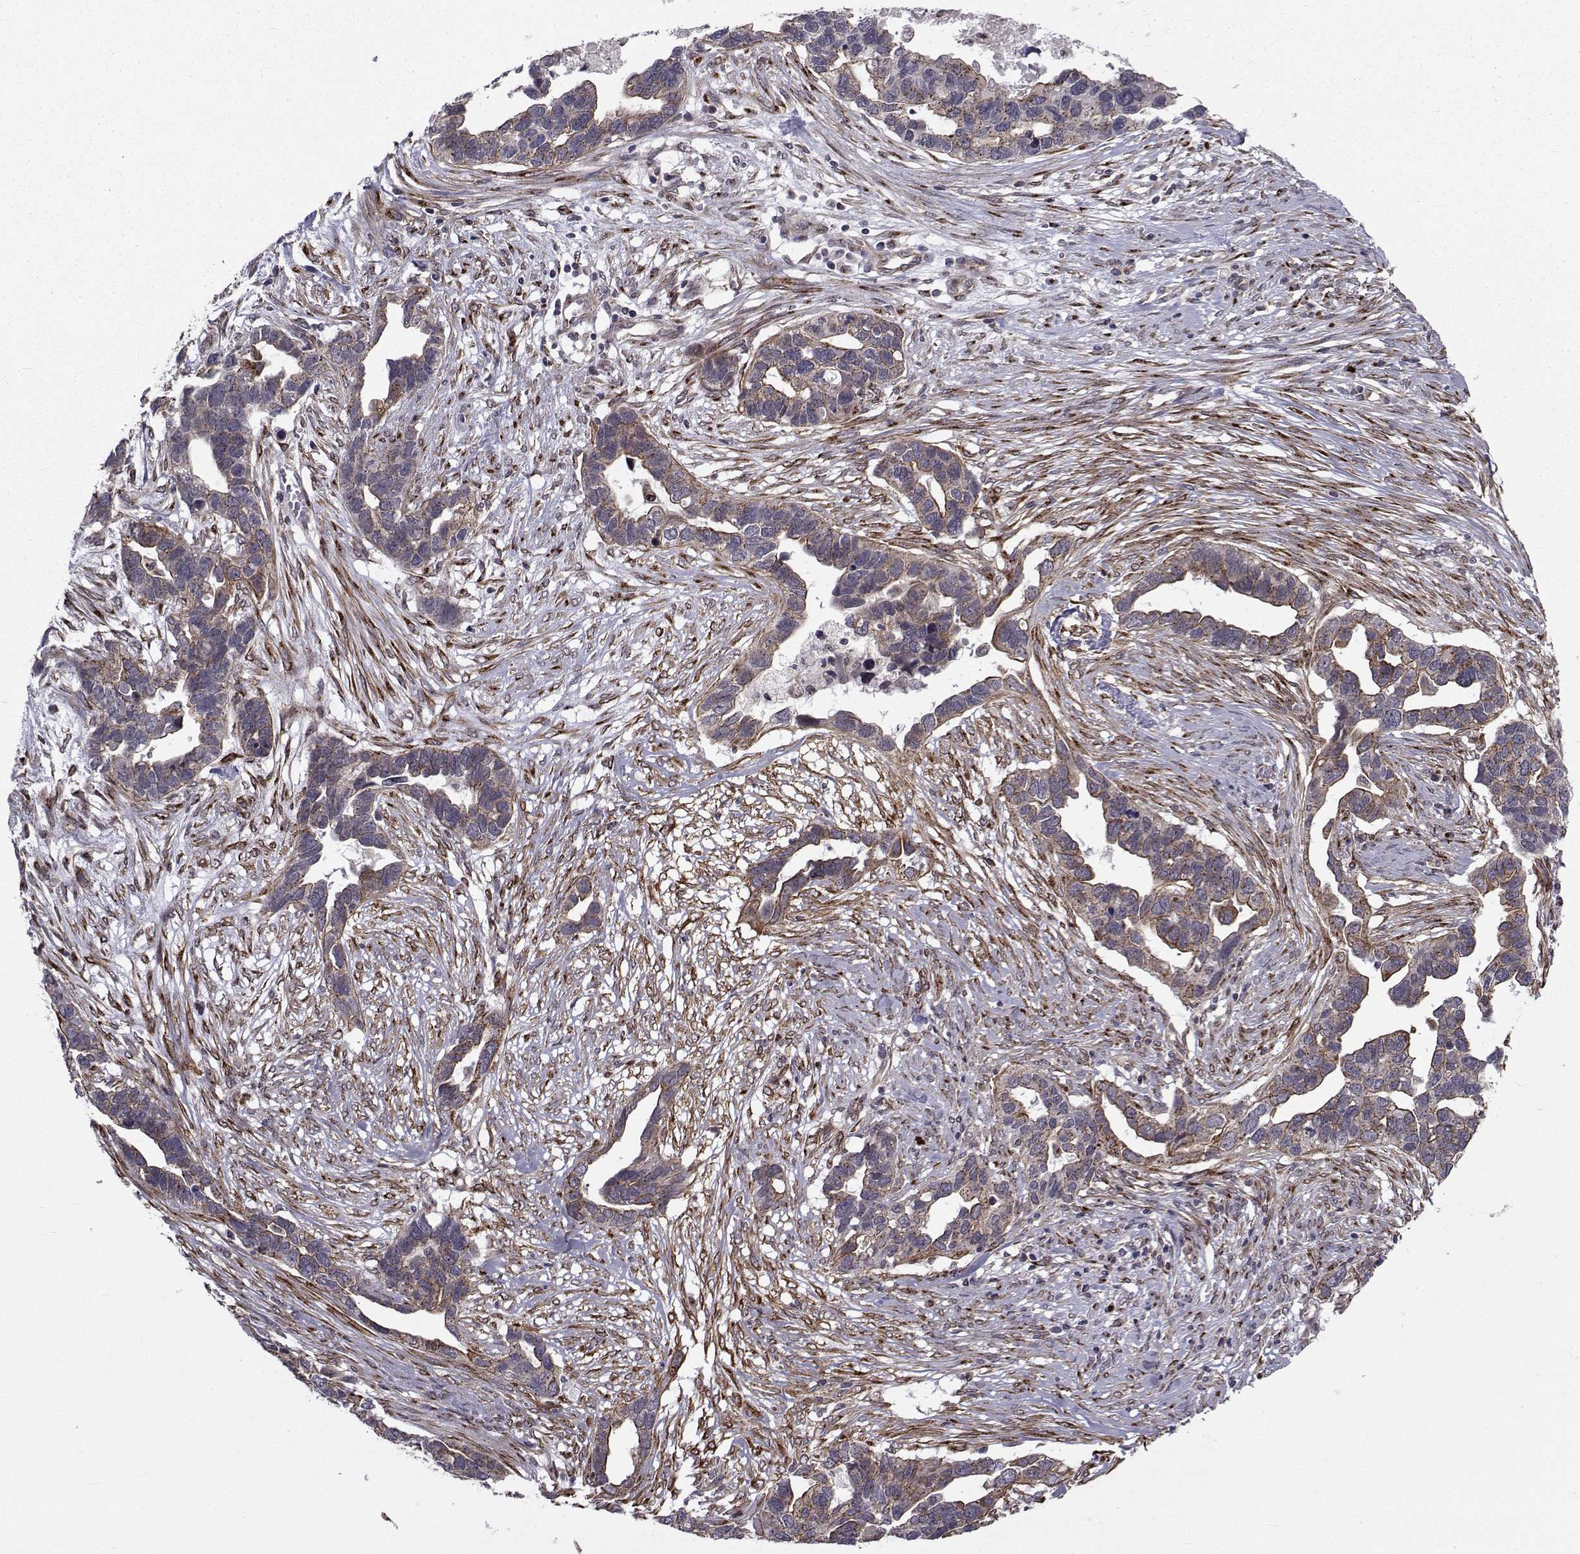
{"staining": {"intensity": "moderate", "quantity": "<25%", "location": "cytoplasmic/membranous"}, "tissue": "ovarian cancer", "cell_type": "Tumor cells", "image_type": "cancer", "snomed": [{"axis": "morphology", "description": "Cystadenocarcinoma, serous, NOS"}, {"axis": "topography", "description": "Ovary"}], "caption": "Tumor cells exhibit low levels of moderate cytoplasmic/membranous staining in approximately <25% of cells in ovarian cancer (serous cystadenocarcinoma). (Brightfield microscopy of DAB IHC at high magnification).", "gene": "ATP6V1C2", "patient": {"sex": "female", "age": 54}}